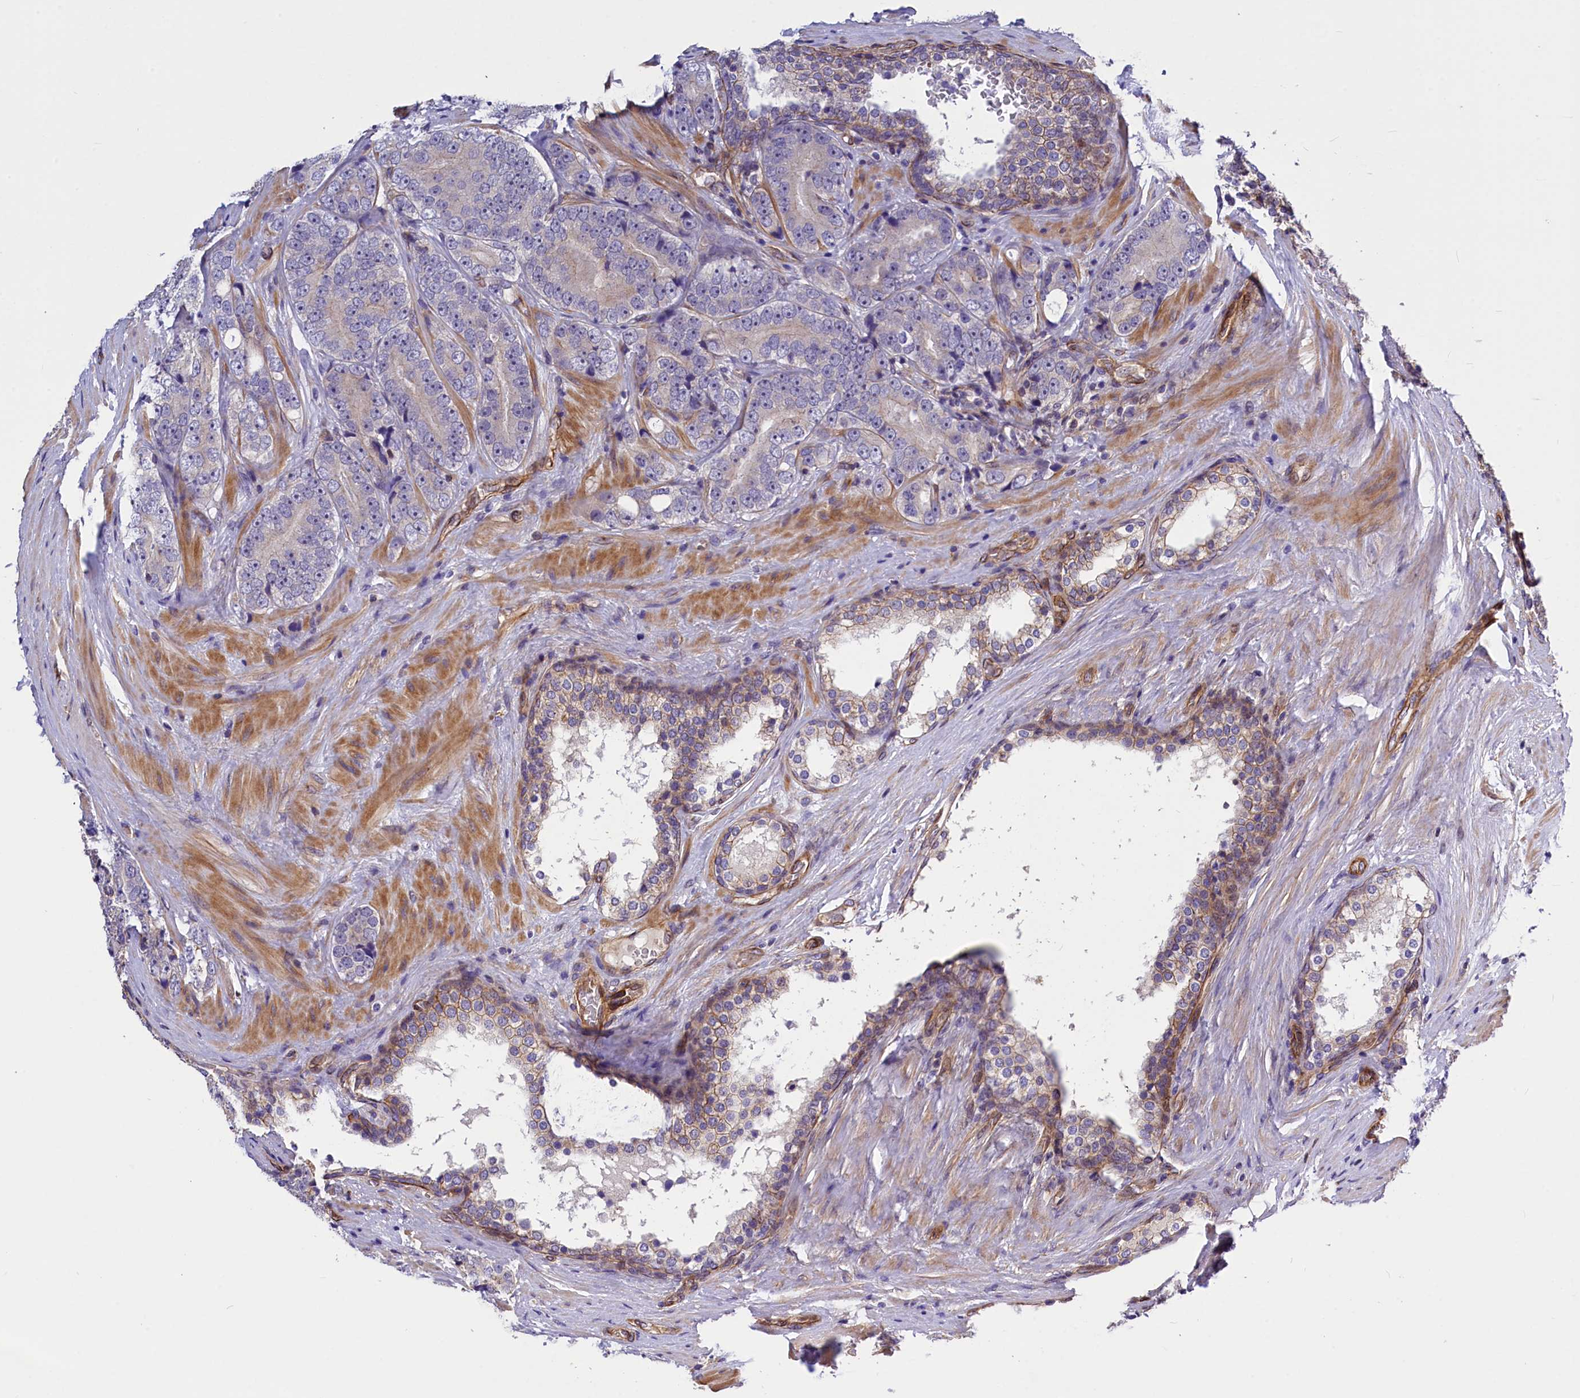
{"staining": {"intensity": "negative", "quantity": "none", "location": "none"}, "tissue": "prostate cancer", "cell_type": "Tumor cells", "image_type": "cancer", "snomed": [{"axis": "morphology", "description": "Adenocarcinoma, High grade"}, {"axis": "topography", "description": "Prostate"}], "caption": "DAB immunohistochemical staining of human prostate high-grade adenocarcinoma displays no significant staining in tumor cells.", "gene": "MED20", "patient": {"sex": "male", "age": 56}}